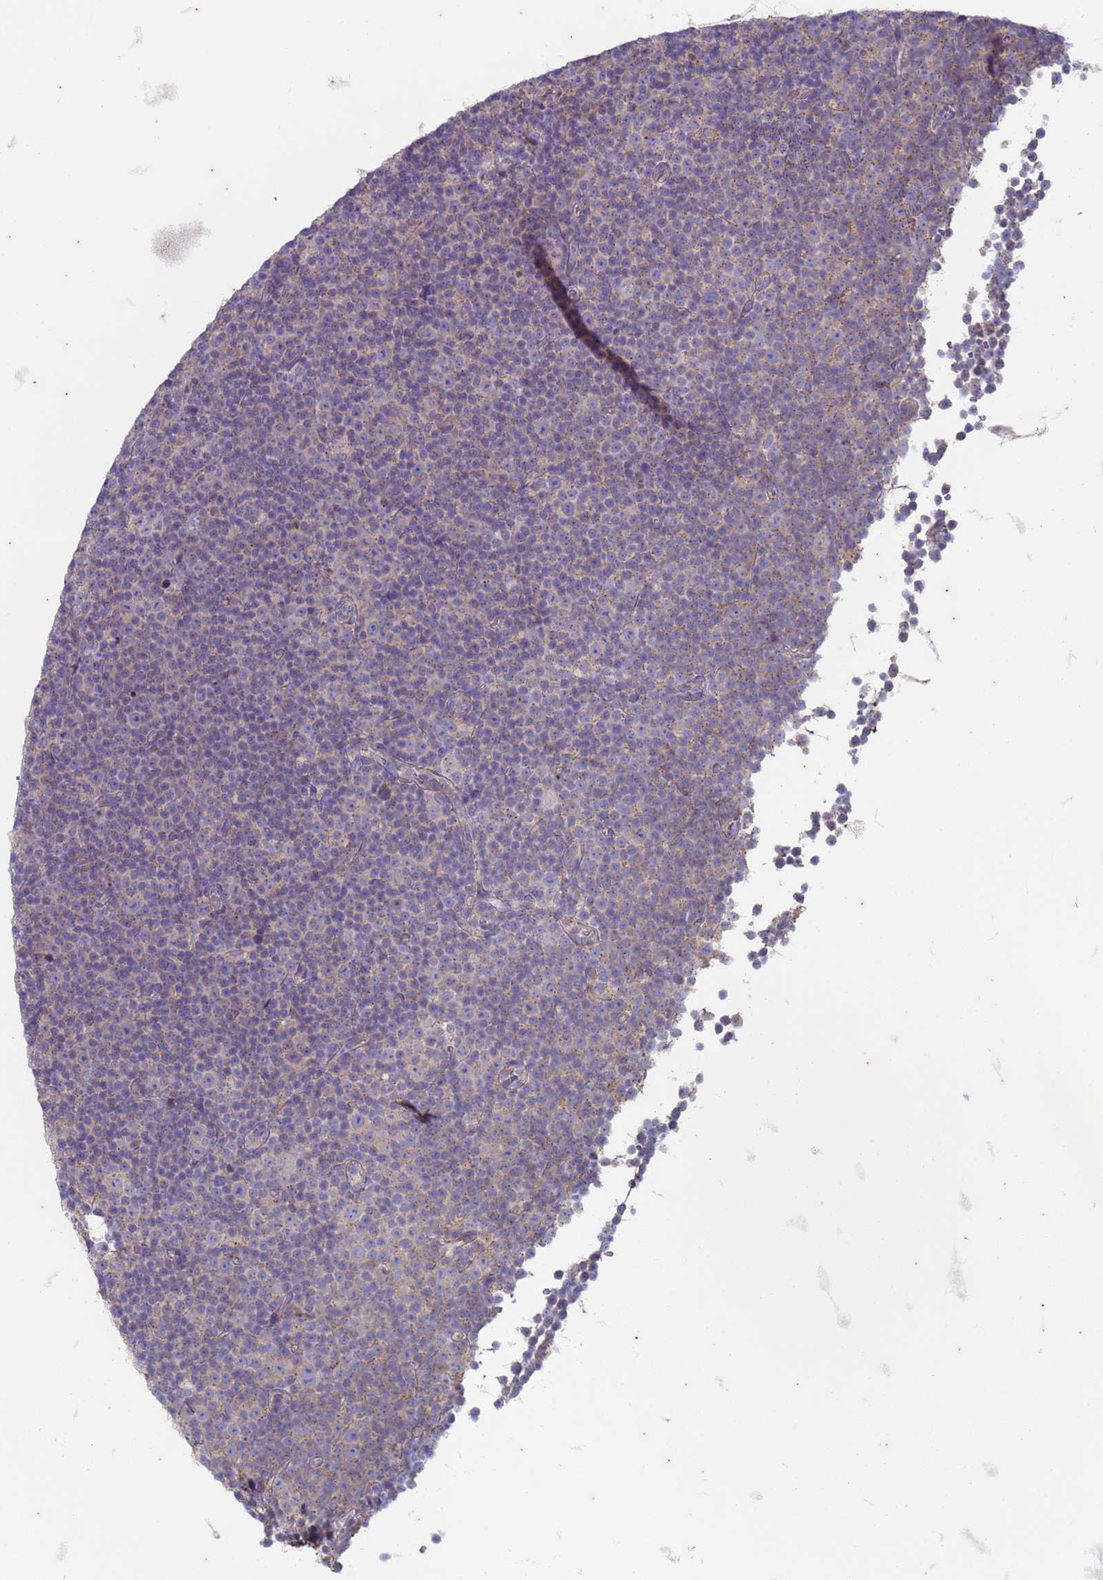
{"staining": {"intensity": "negative", "quantity": "none", "location": "none"}, "tissue": "lymphoma", "cell_type": "Tumor cells", "image_type": "cancer", "snomed": [{"axis": "morphology", "description": "Malignant lymphoma, non-Hodgkin's type, Low grade"}, {"axis": "topography", "description": "Lymph node"}], "caption": "A high-resolution photomicrograph shows immunohistochemistry (IHC) staining of lymphoma, which shows no significant expression in tumor cells.", "gene": "SUCO", "patient": {"sex": "female", "age": 67}}